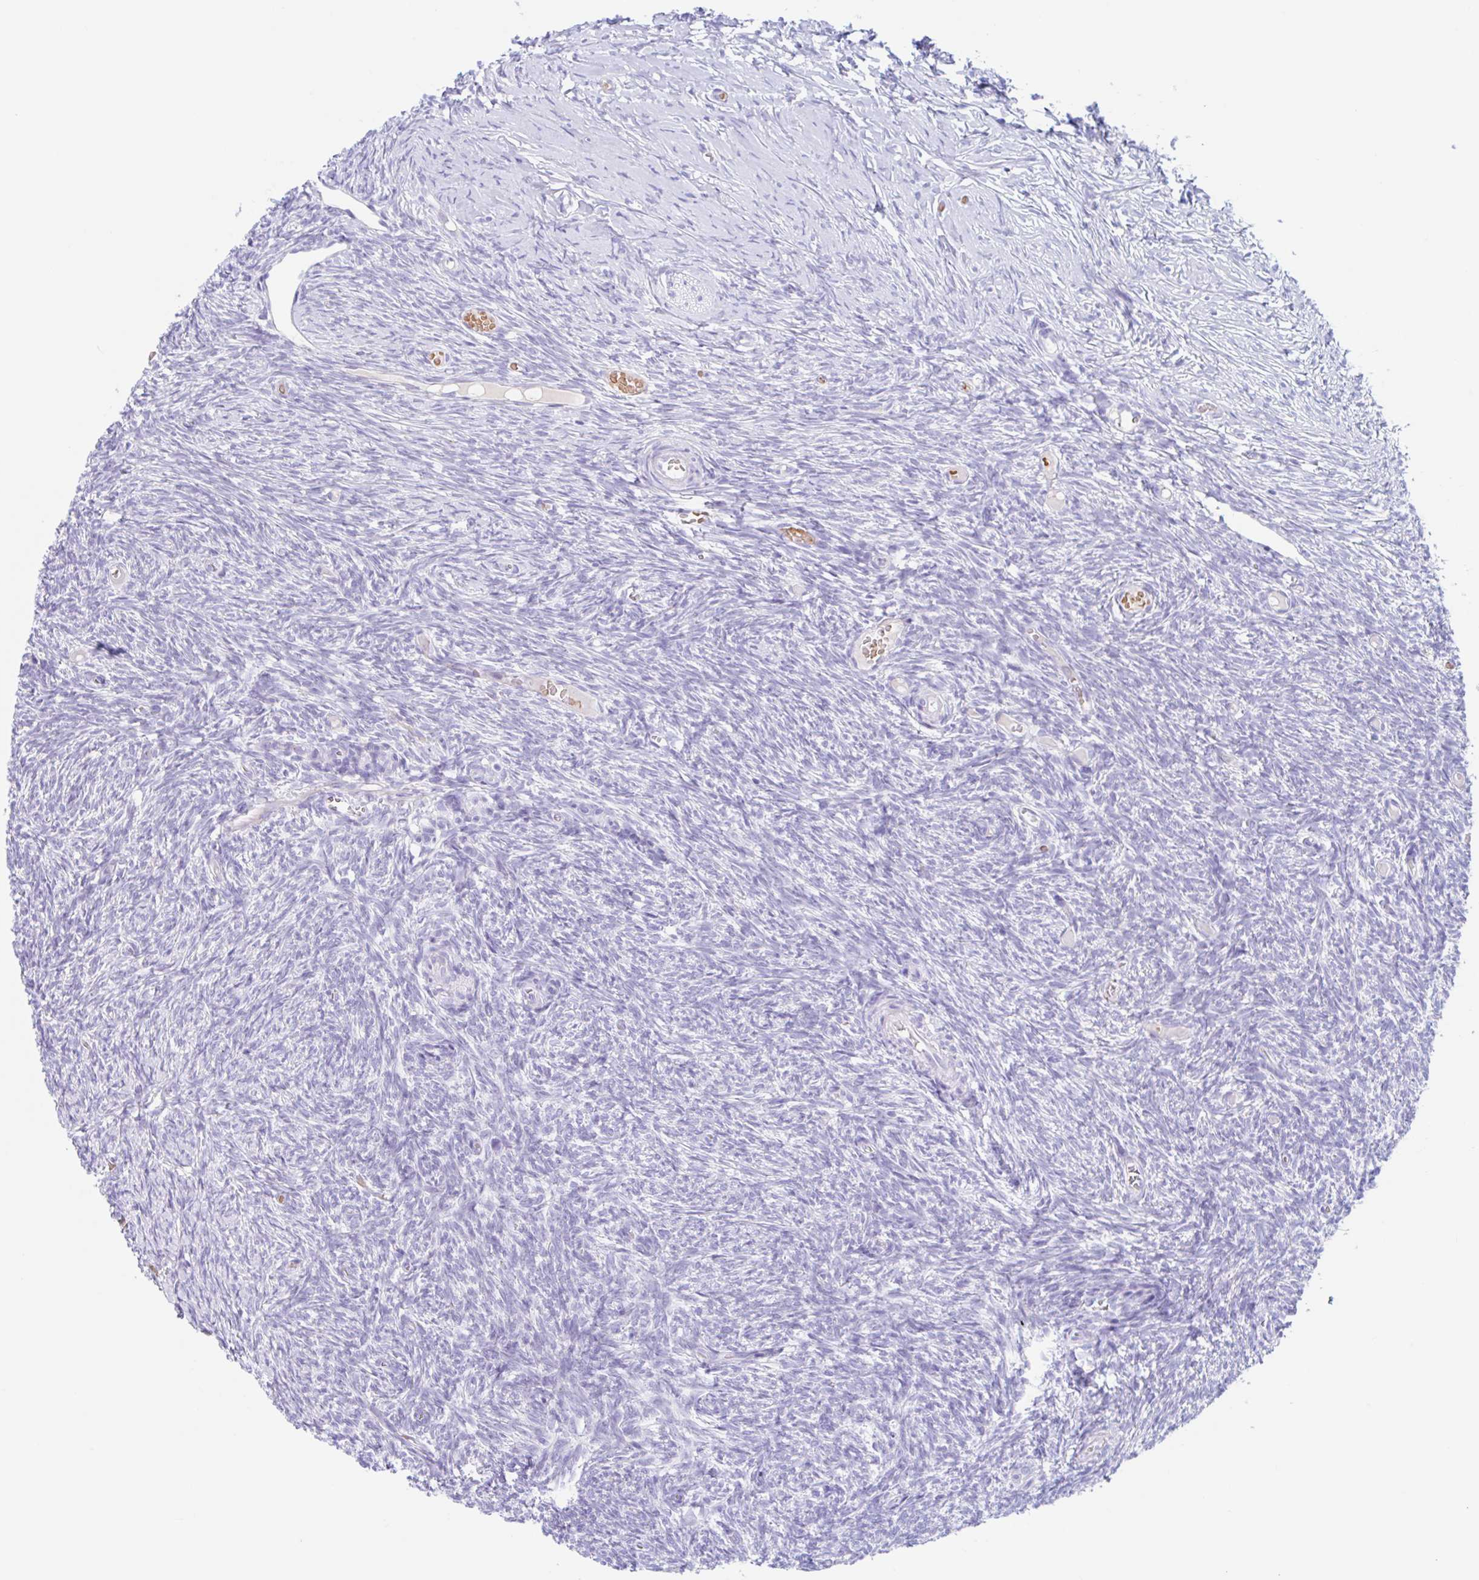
{"staining": {"intensity": "negative", "quantity": "none", "location": "none"}, "tissue": "ovary", "cell_type": "Ovarian stroma cells", "image_type": "normal", "snomed": [{"axis": "morphology", "description": "Normal tissue, NOS"}, {"axis": "topography", "description": "Ovary"}], "caption": "IHC image of benign human ovary stained for a protein (brown), which displays no staining in ovarian stroma cells.", "gene": "ANKRD9", "patient": {"sex": "female", "age": 39}}